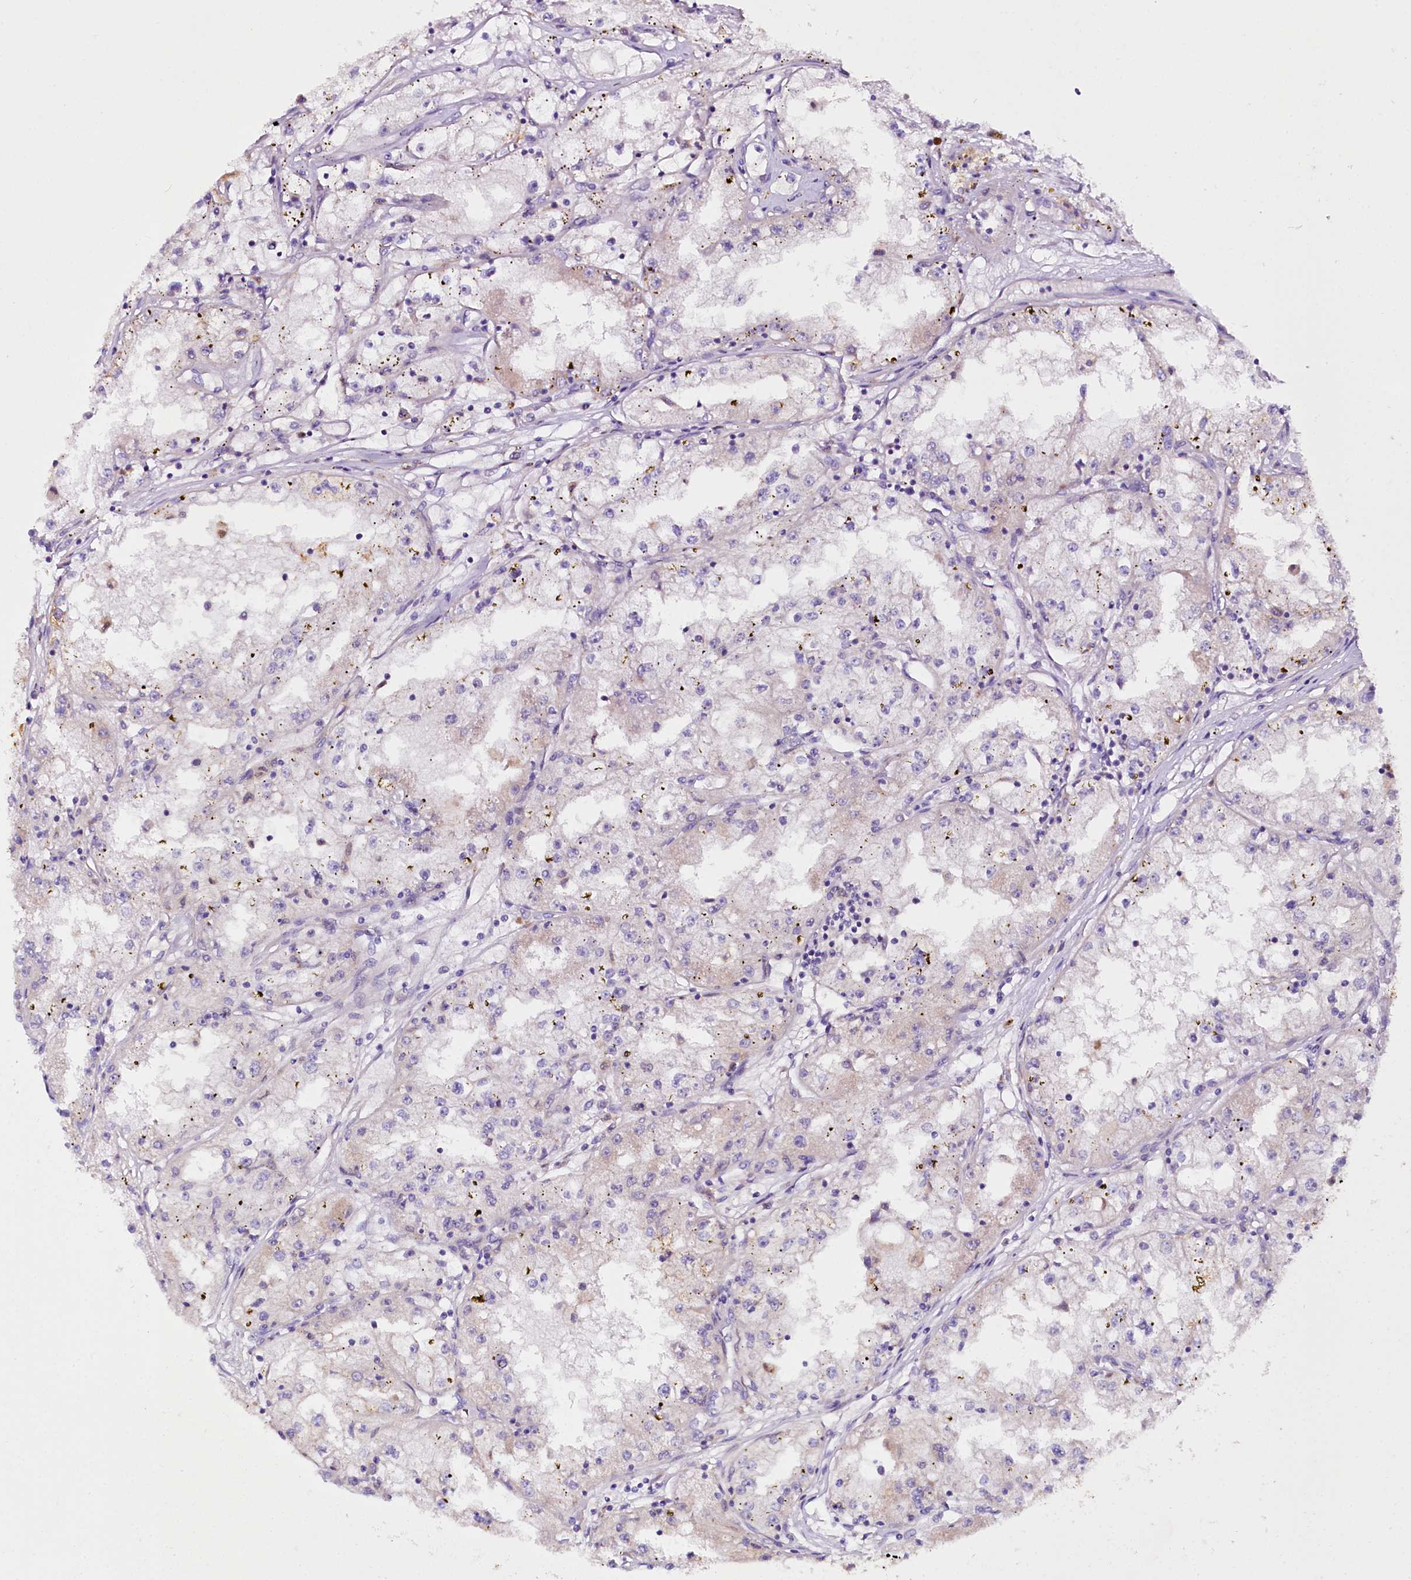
{"staining": {"intensity": "negative", "quantity": "none", "location": "none"}, "tissue": "renal cancer", "cell_type": "Tumor cells", "image_type": "cancer", "snomed": [{"axis": "morphology", "description": "Adenocarcinoma, NOS"}, {"axis": "topography", "description": "Kidney"}], "caption": "Tumor cells are negative for brown protein staining in renal cancer.", "gene": "SACM1L", "patient": {"sex": "male", "age": 56}}